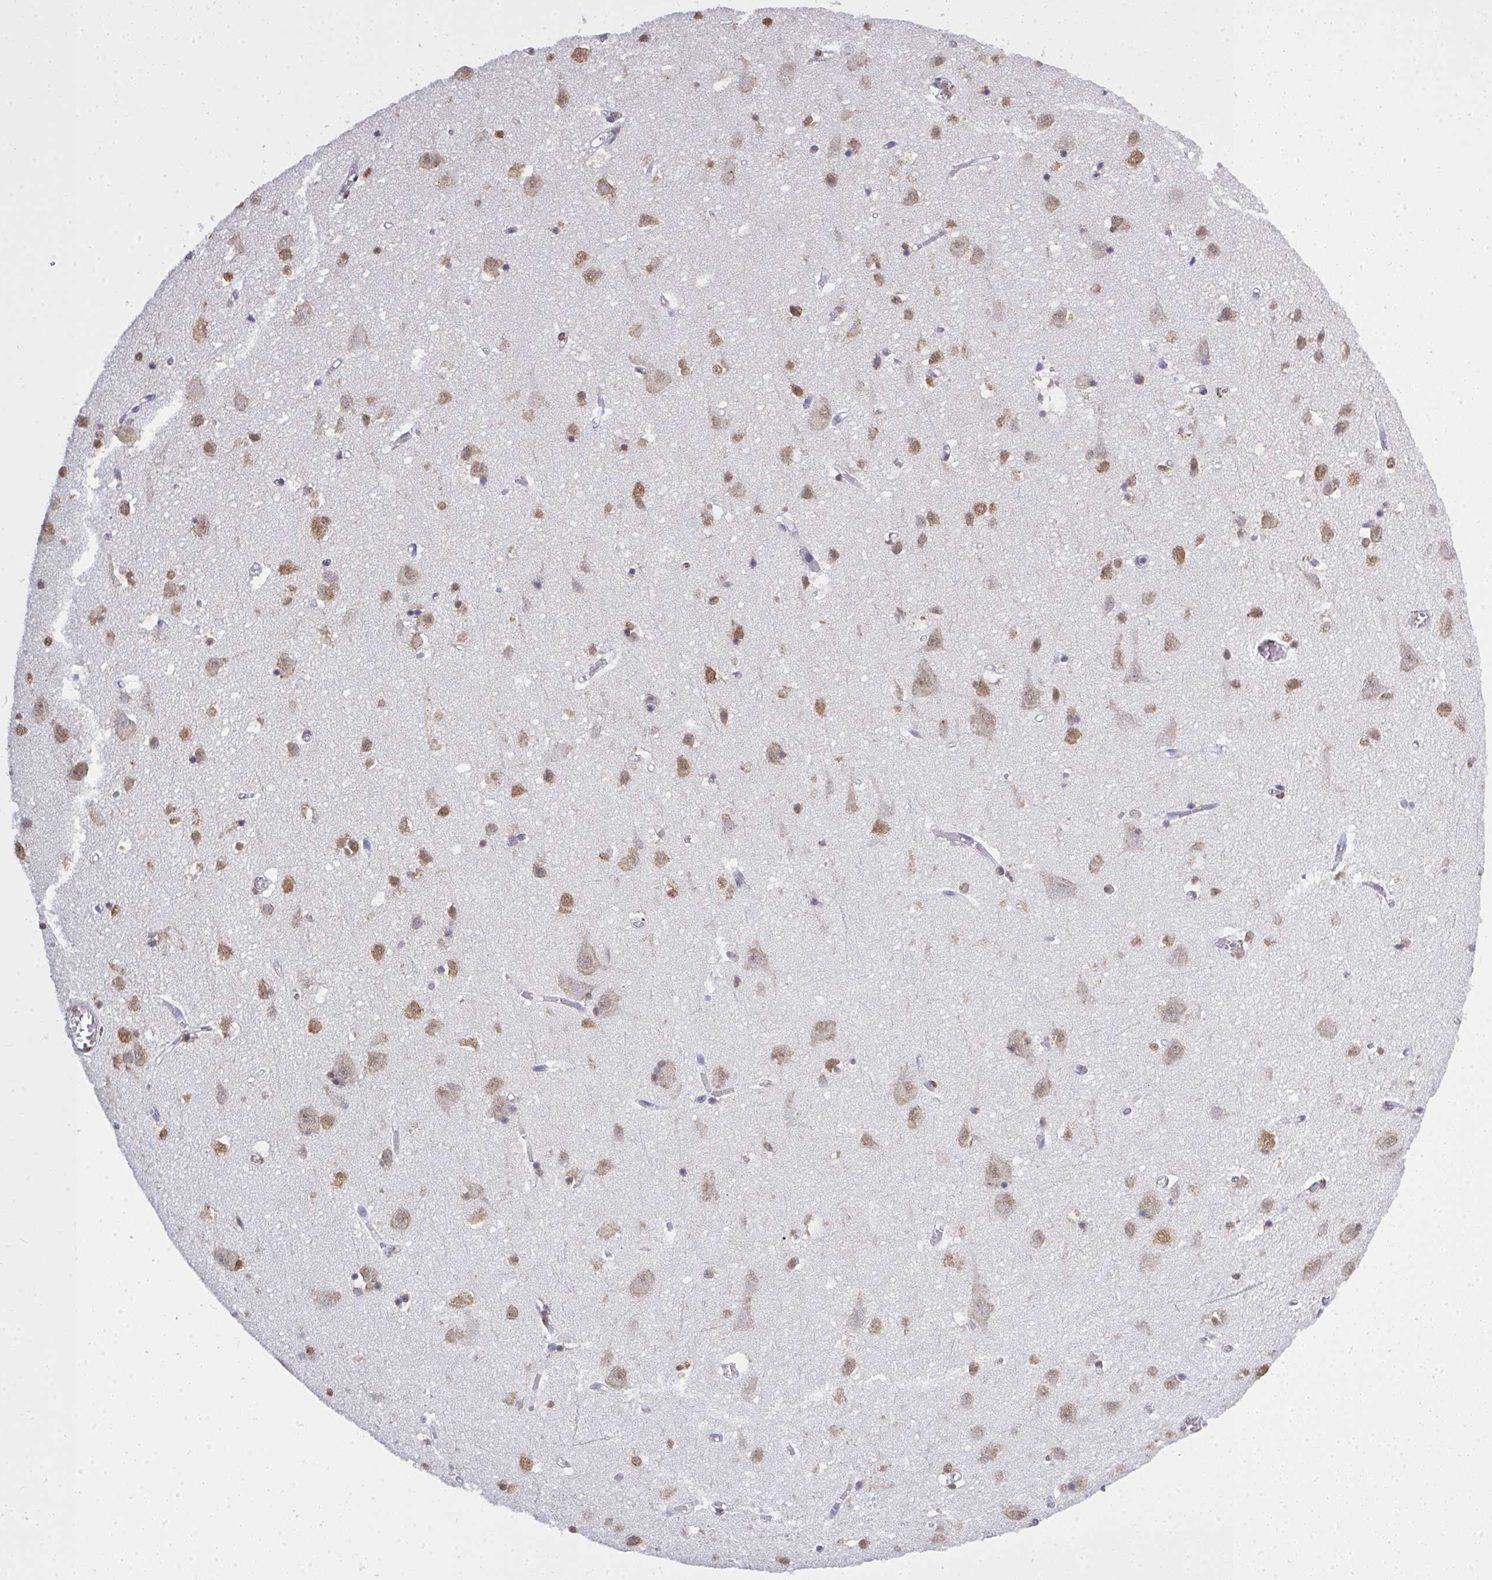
{"staining": {"intensity": "negative", "quantity": "none", "location": "none"}, "tissue": "cerebral cortex", "cell_type": "Endothelial cells", "image_type": "normal", "snomed": [{"axis": "morphology", "description": "Normal tissue, NOS"}, {"axis": "topography", "description": "Cerebral cortex"}], "caption": "IHC micrograph of unremarkable human cerebral cortex stained for a protein (brown), which demonstrates no staining in endothelial cells.", "gene": "SEMA6B", "patient": {"sex": "male", "age": 70}}